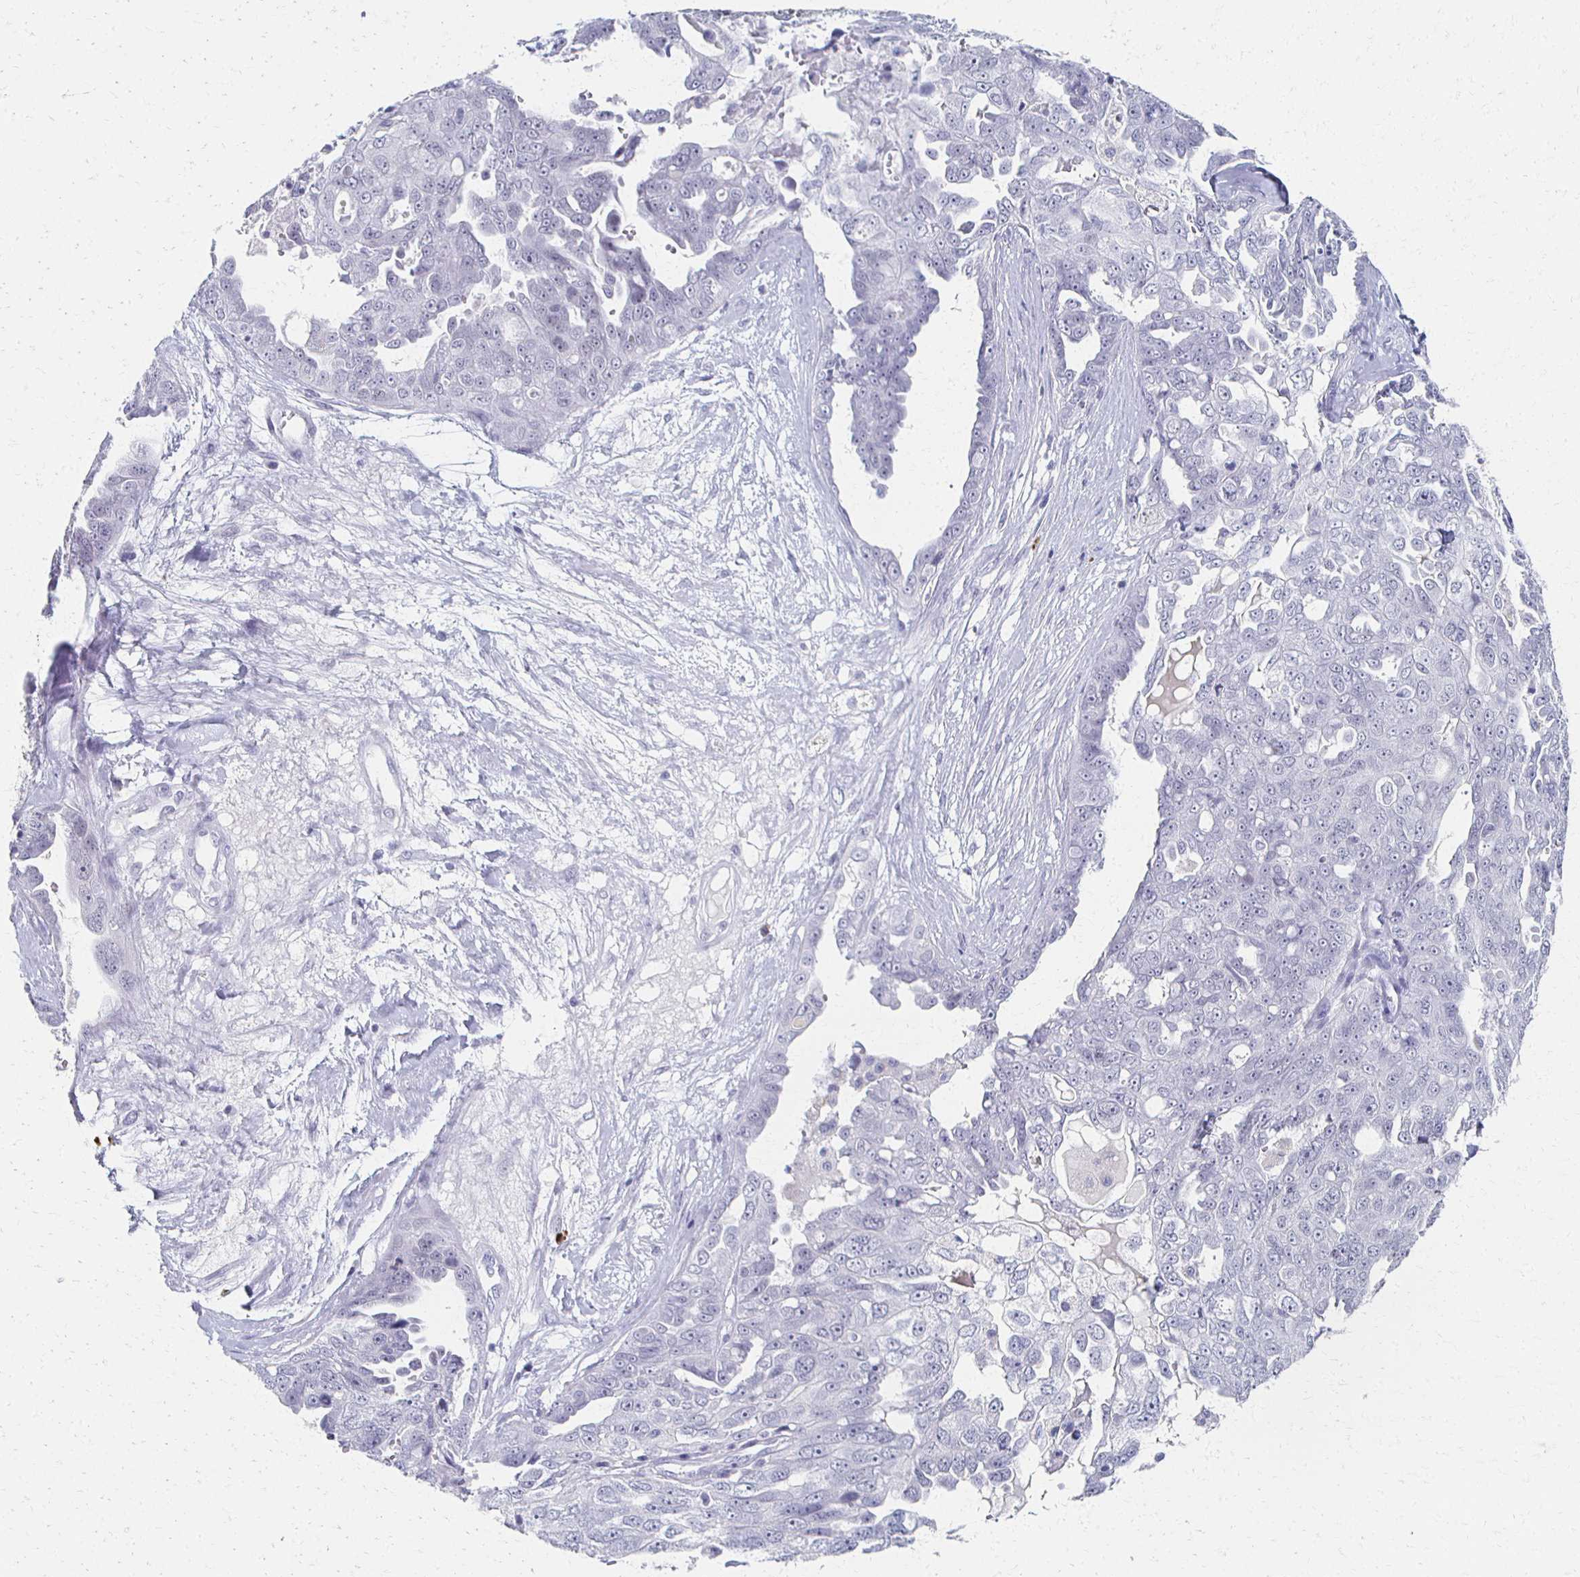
{"staining": {"intensity": "negative", "quantity": "none", "location": "none"}, "tissue": "ovarian cancer", "cell_type": "Tumor cells", "image_type": "cancer", "snomed": [{"axis": "morphology", "description": "Carcinoma, endometroid"}, {"axis": "topography", "description": "Ovary"}], "caption": "Immunohistochemistry (IHC) of human endometroid carcinoma (ovarian) exhibits no expression in tumor cells. The staining was performed using DAB to visualize the protein expression in brown, while the nuclei were stained in blue with hematoxylin (Magnification: 20x).", "gene": "CXCR2", "patient": {"sex": "female", "age": 70}}